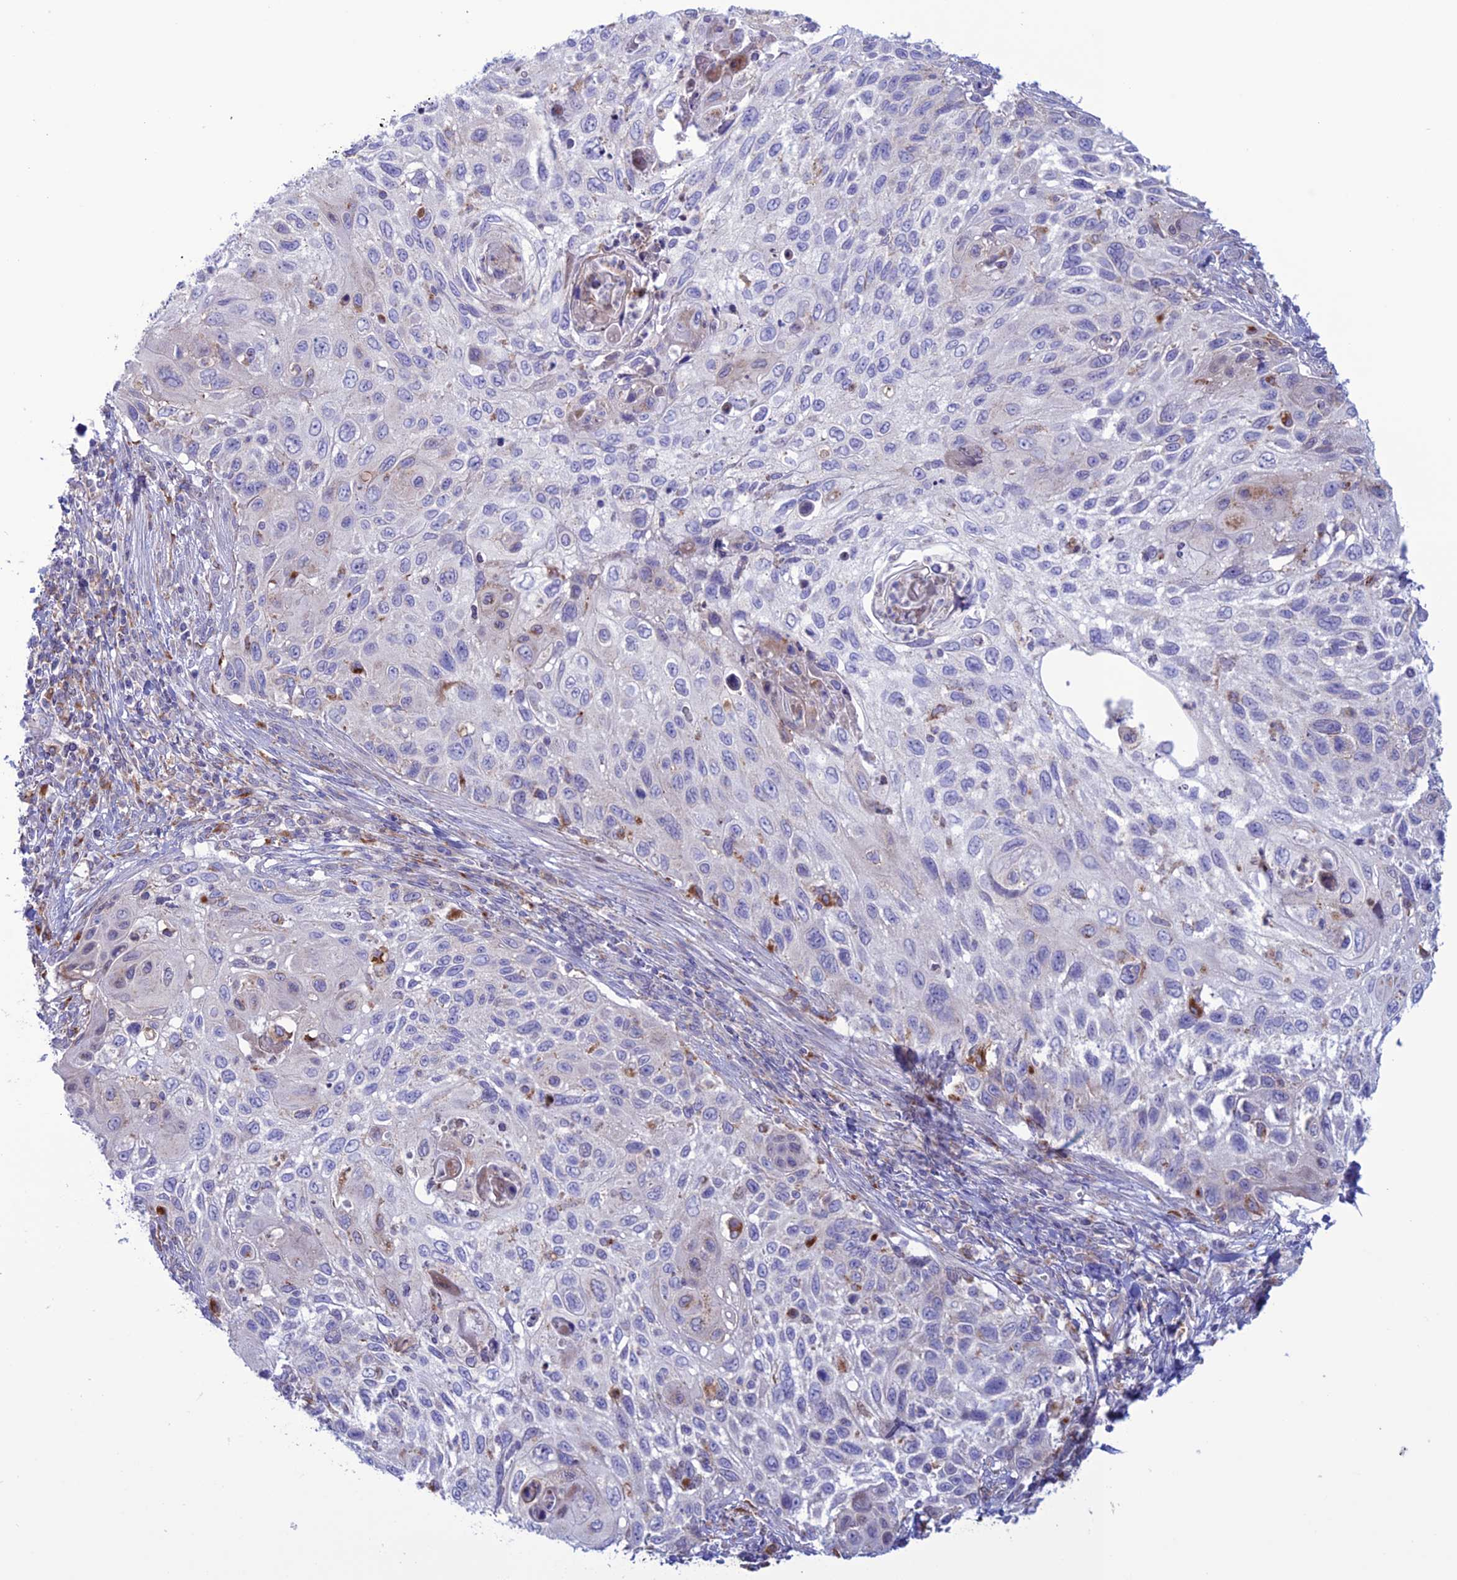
{"staining": {"intensity": "negative", "quantity": "none", "location": "none"}, "tissue": "cervical cancer", "cell_type": "Tumor cells", "image_type": "cancer", "snomed": [{"axis": "morphology", "description": "Squamous cell carcinoma, NOS"}, {"axis": "topography", "description": "Cervix"}], "caption": "A histopathology image of human cervical cancer (squamous cell carcinoma) is negative for staining in tumor cells.", "gene": "CLCN7", "patient": {"sex": "female", "age": 70}}